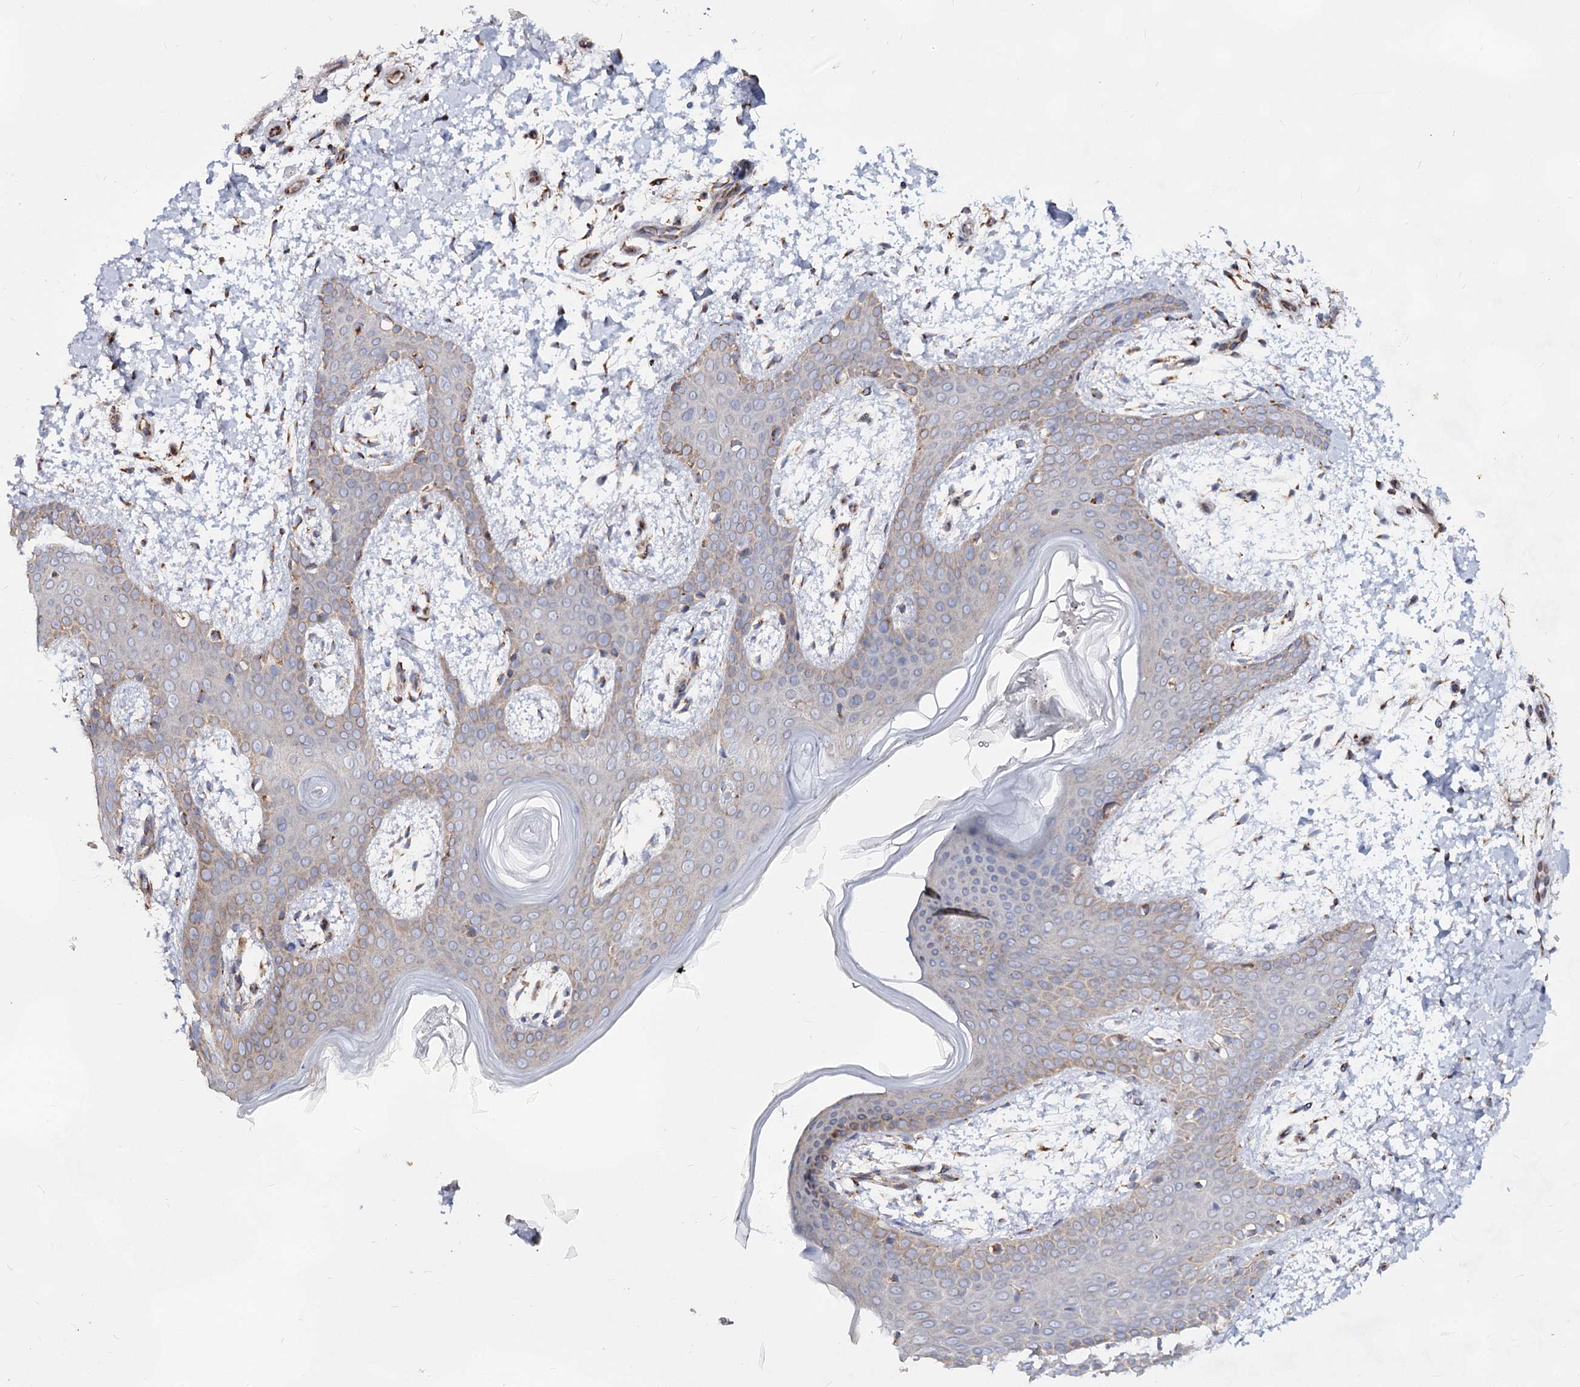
{"staining": {"intensity": "moderate", "quantity": "25%-75%", "location": "cytoplasmic/membranous"}, "tissue": "skin", "cell_type": "Fibroblasts", "image_type": "normal", "snomed": [{"axis": "morphology", "description": "Normal tissue, NOS"}, {"axis": "topography", "description": "Skin"}], "caption": "This is a micrograph of immunohistochemistry (IHC) staining of normal skin, which shows moderate expression in the cytoplasmic/membranous of fibroblasts.", "gene": "CCDC73", "patient": {"sex": "male", "age": 36}}